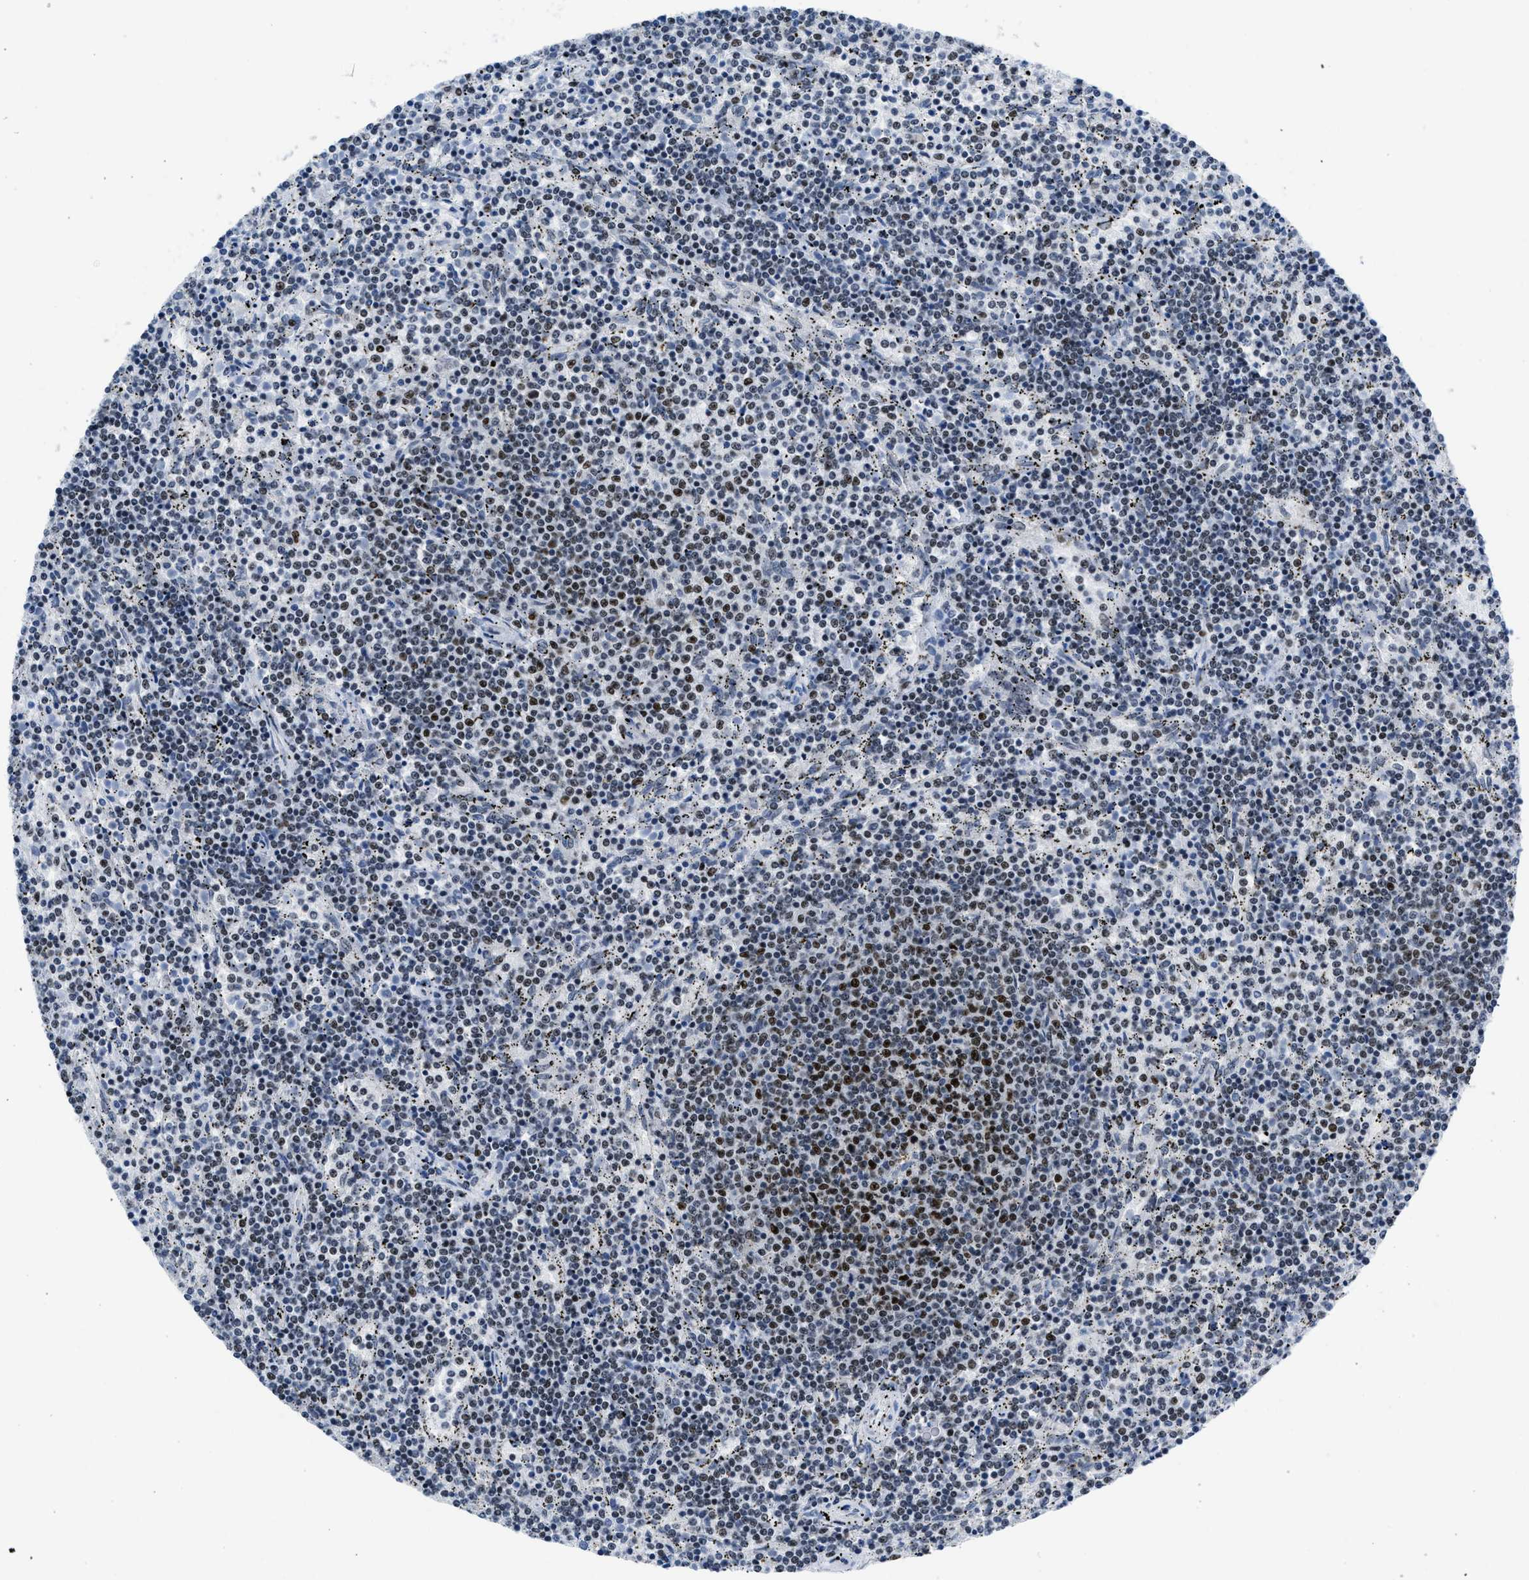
{"staining": {"intensity": "strong", "quantity": "<25%", "location": "nuclear"}, "tissue": "lymphoma", "cell_type": "Tumor cells", "image_type": "cancer", "snomed": [{"axis": "morphology", "description": "Malignant lymphoma, non-Hodgkin's type, Low grade"}, {"axis": "topography", "description": "Spleen"}], "caption": "Protein expression analysis of lymphoma displays strong nuclear staining in approximately <25% of tumor cells.", "gene": "TERF2IP", "patient": {"sex": "female", "age": 50}}